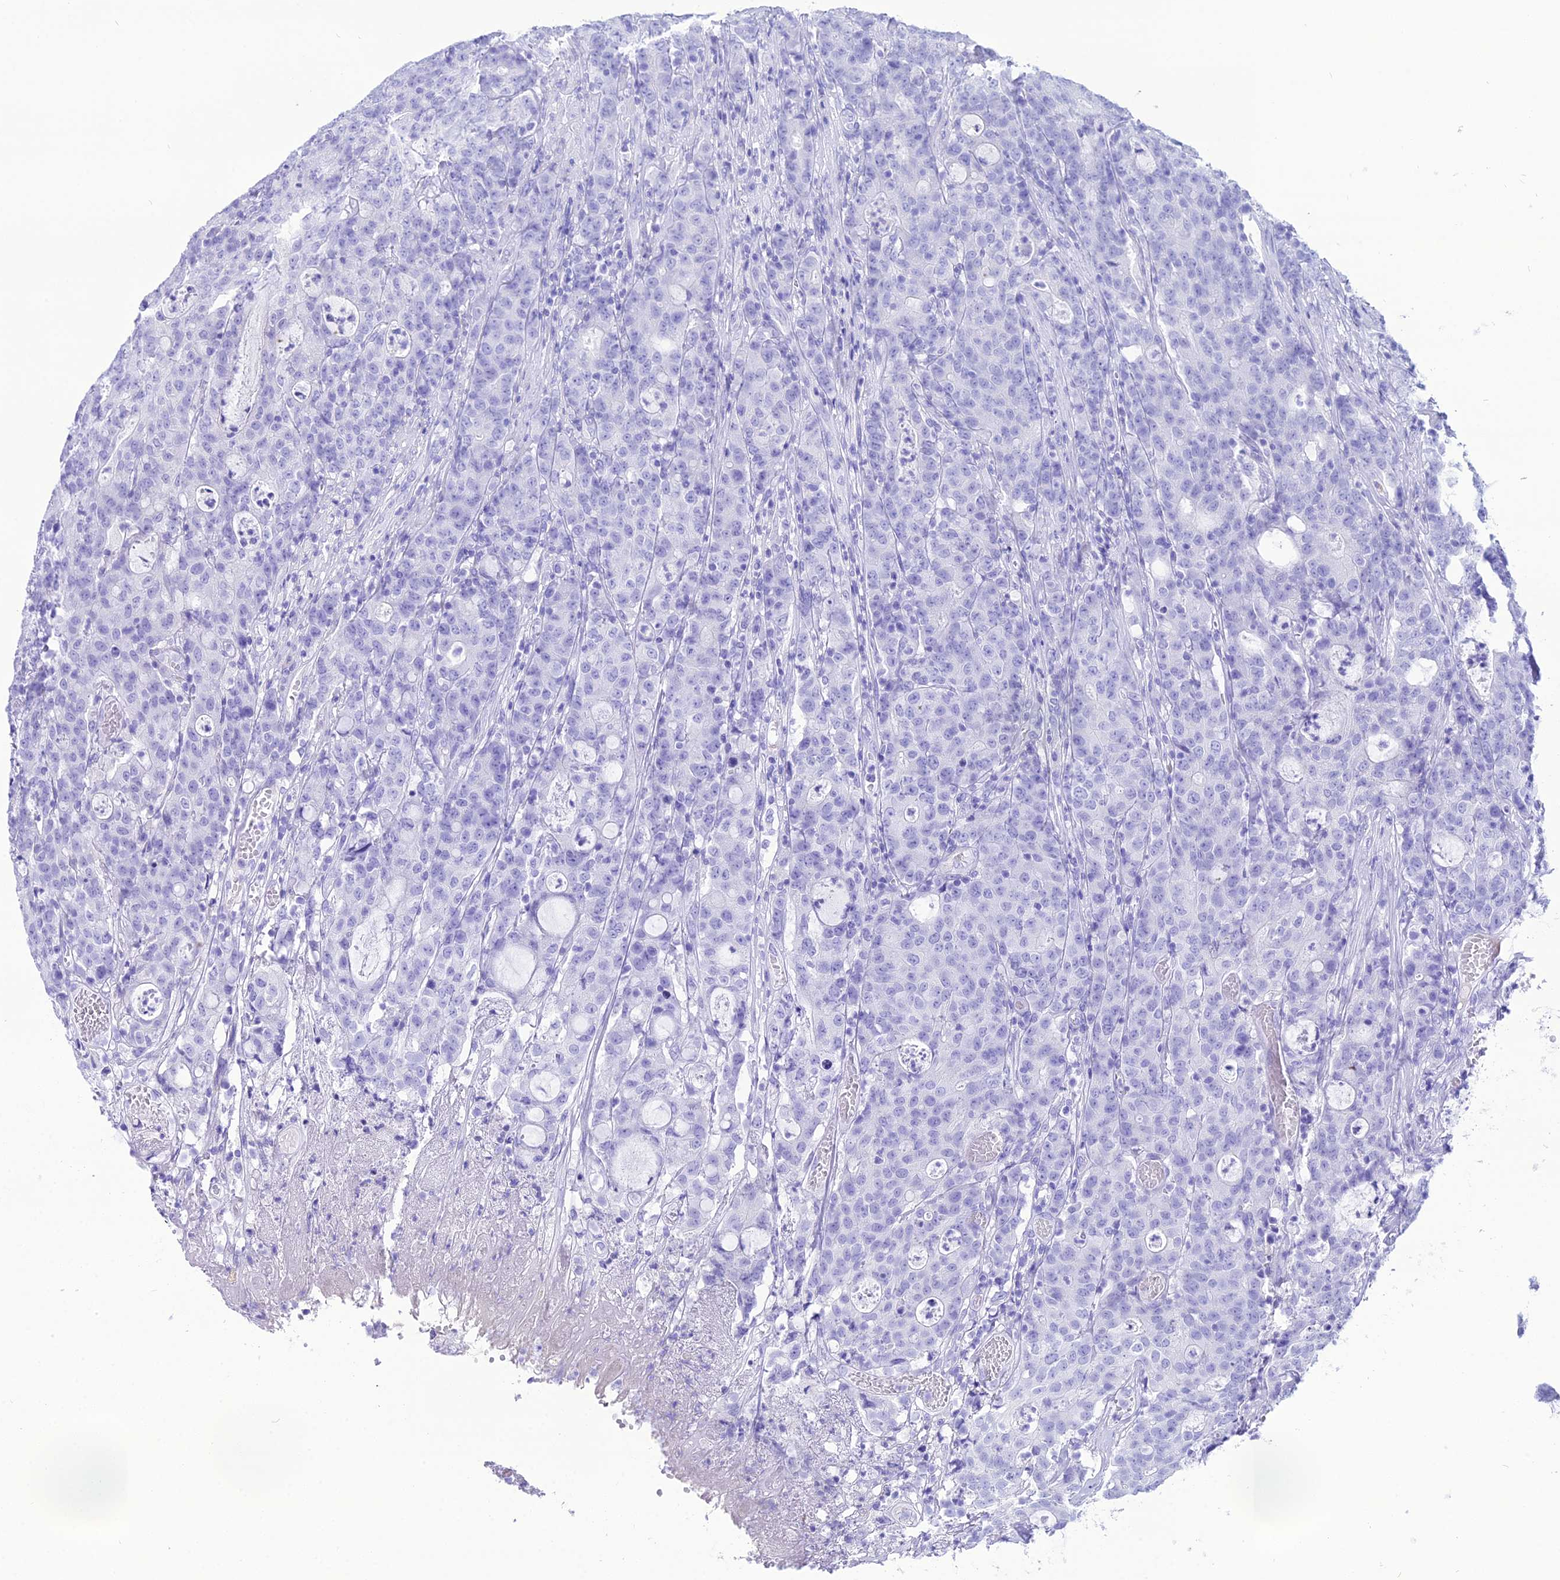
{"staining": {"intensity": "negative", "quantity": "none", "location": "none"}, "tissue": "colorectal cancer", "cell_type": "Tumor cells", "image_type": "cancer", "snomed": [{"axis": "morphology", "description": "Adenocarcinoma, NOS"}, {"axis": "topography", "description": "Colon"}], "caption": "High power microscopy image of an IHC histopathology image of colorectal adenocarcinoma, revealing no significant staining in tumor cells.", "gene": "PNMA5", "patient": {"sex": "male", "age": 83}}